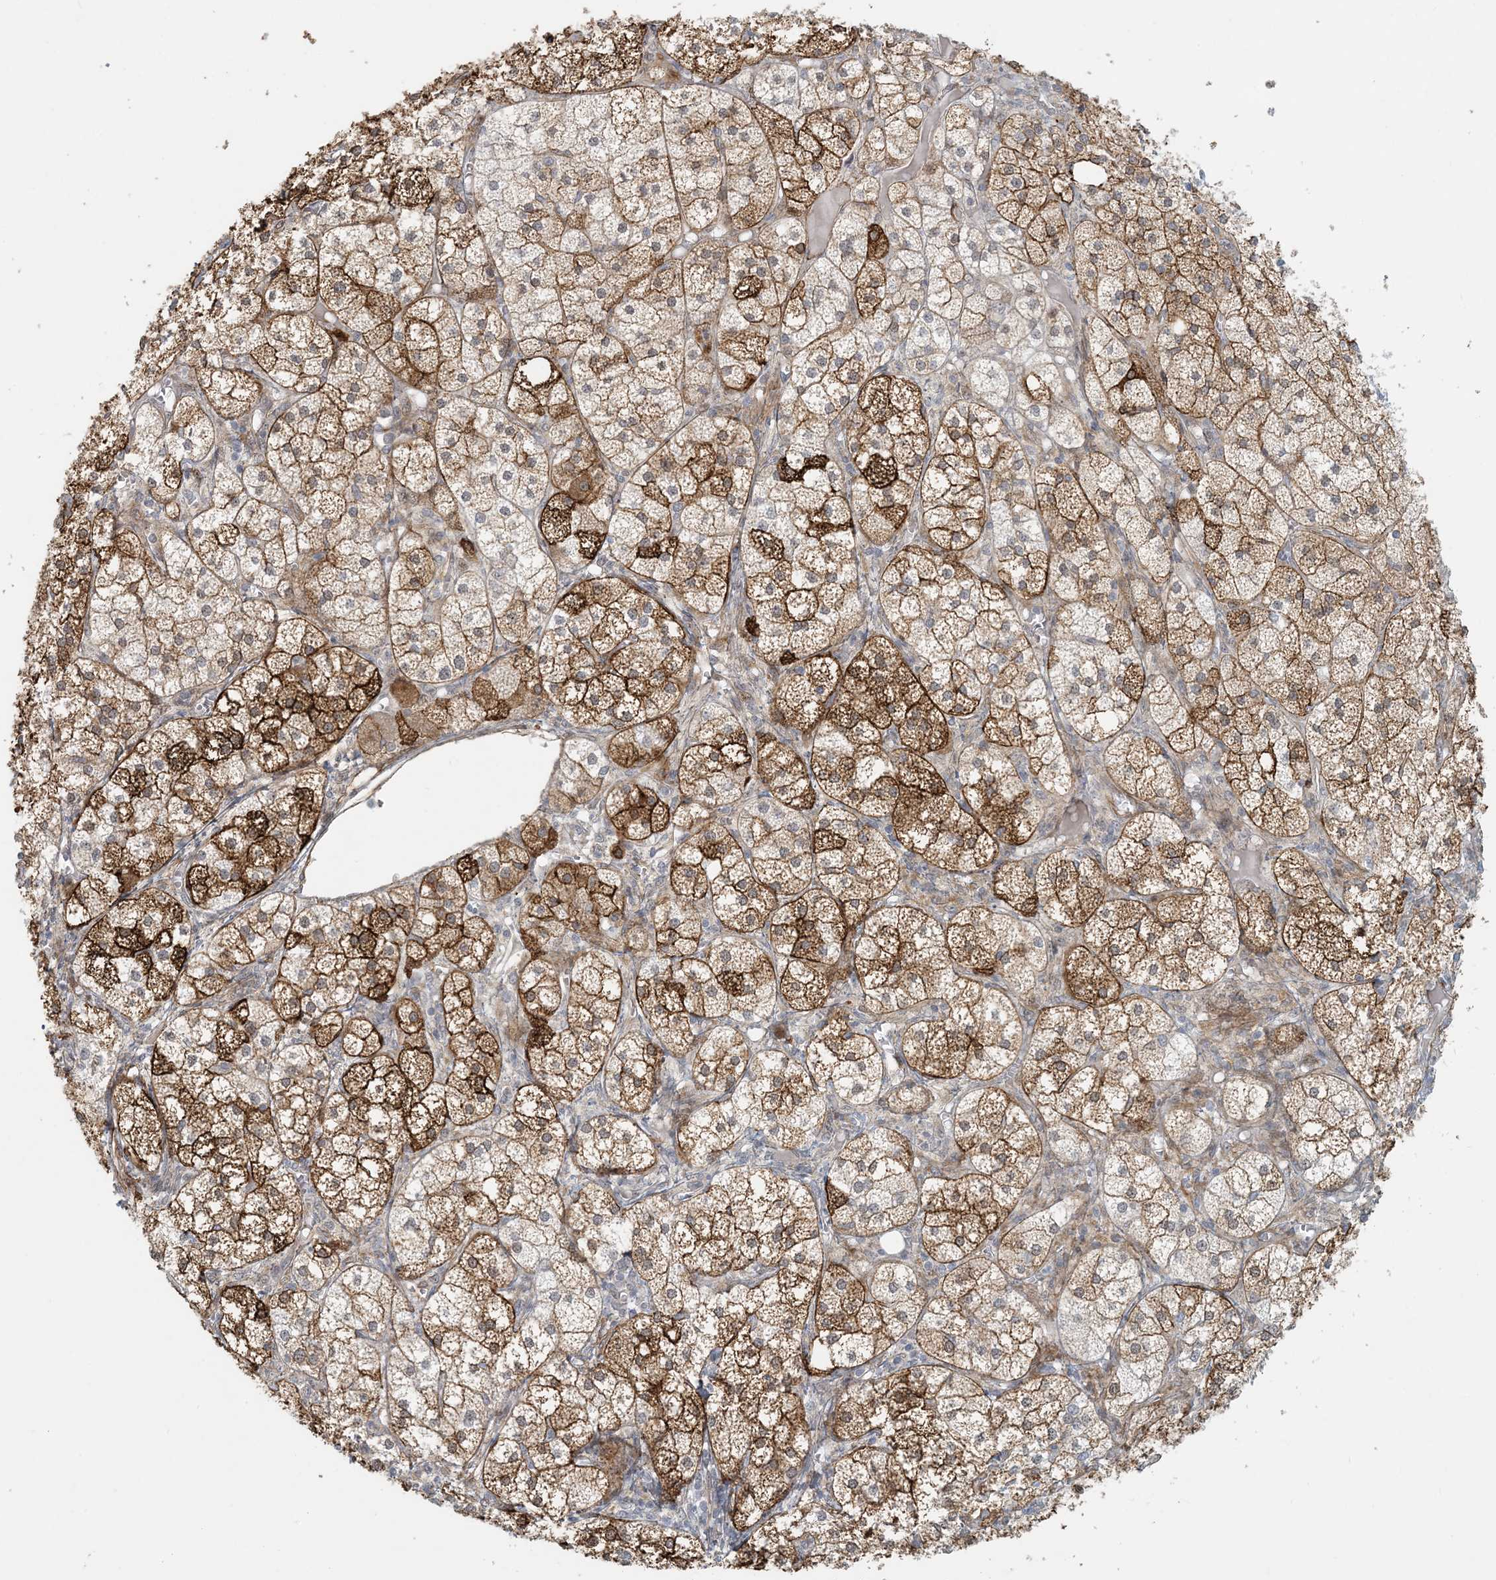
{"staining": {"intensity": "strong", "quantity": "25%-75%", "location": "cytoplasmic/membranous"}, "tissue": "adrenal gland", "cell_type": "Glandular cells", "image_type": "normal", "snomed": [{"axis": "morphology", "description": "Normal tissue, NOS"}, {"axis": "topography", "description": "Adrenal gland"}], "caption": "The micrograph exhibits immunohistochemical staining of benign adrenal gland. There is strong cytoplasmic/membranous staining is appreciated in approximately 25%-75% of glandular cells. The staining was performed using DAB to visualize the protein expression in brown, while the nuclei were stained in blue with hematoxylin (Magnification: 20x).", "gene": "BCORL1", "patient": {"sex": "female", "age": 61}}